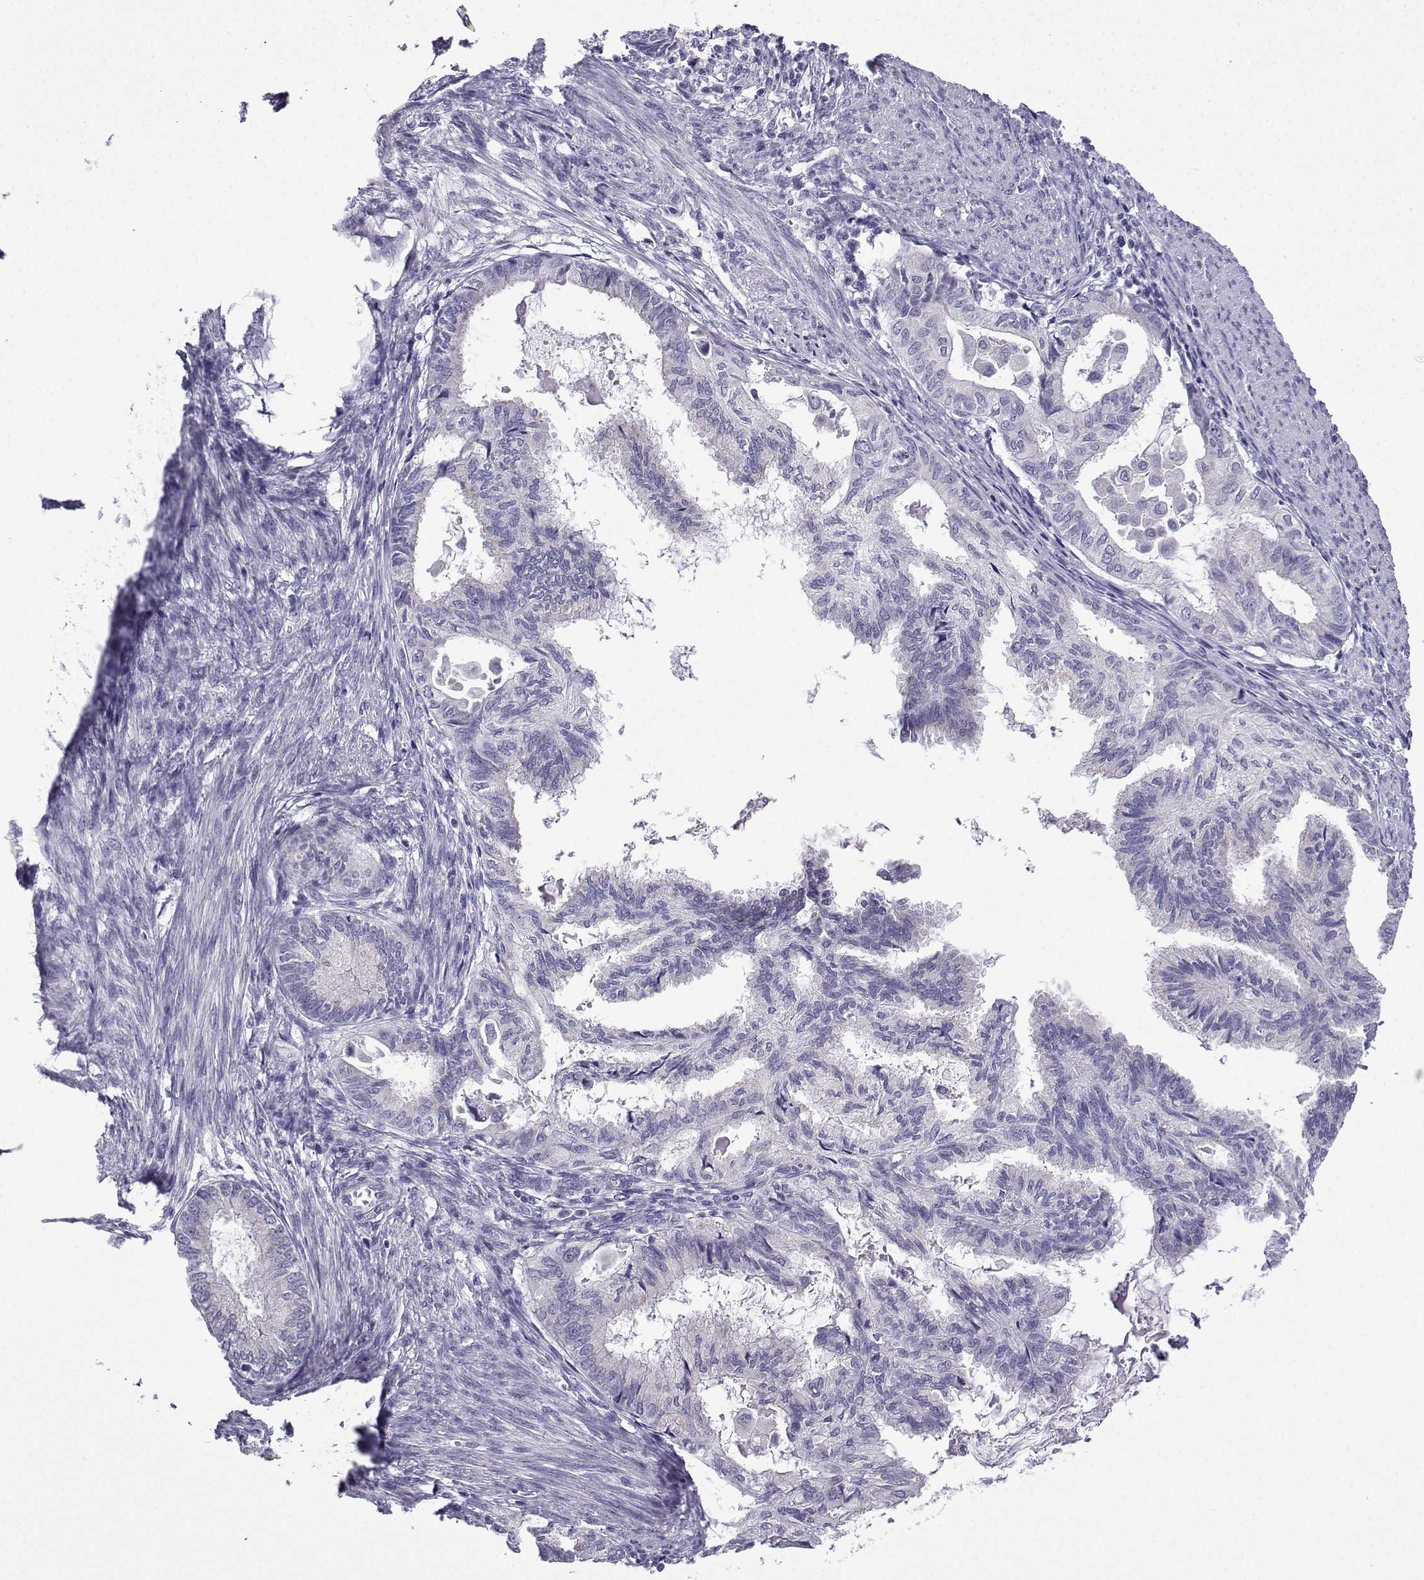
{"staining": {"intensity": "negative", "quantity": "none", "location": "none"}, "tissue": "endometrial cancer", "cell_type": "Tumor cells", "image_type": "cancer", "snomed": [{"axis": "morphology", "description": "Adenocarcinoma, NOS"}, {"axis": "topography", "description": "Endometrium"}], "caption": "This is an IHC micrograph of human adenocarcinoma (endometrial). There is no positivity in tumor cells.", "gene": "ACRBP", "patient": {"sex": "female", "age": 86}}